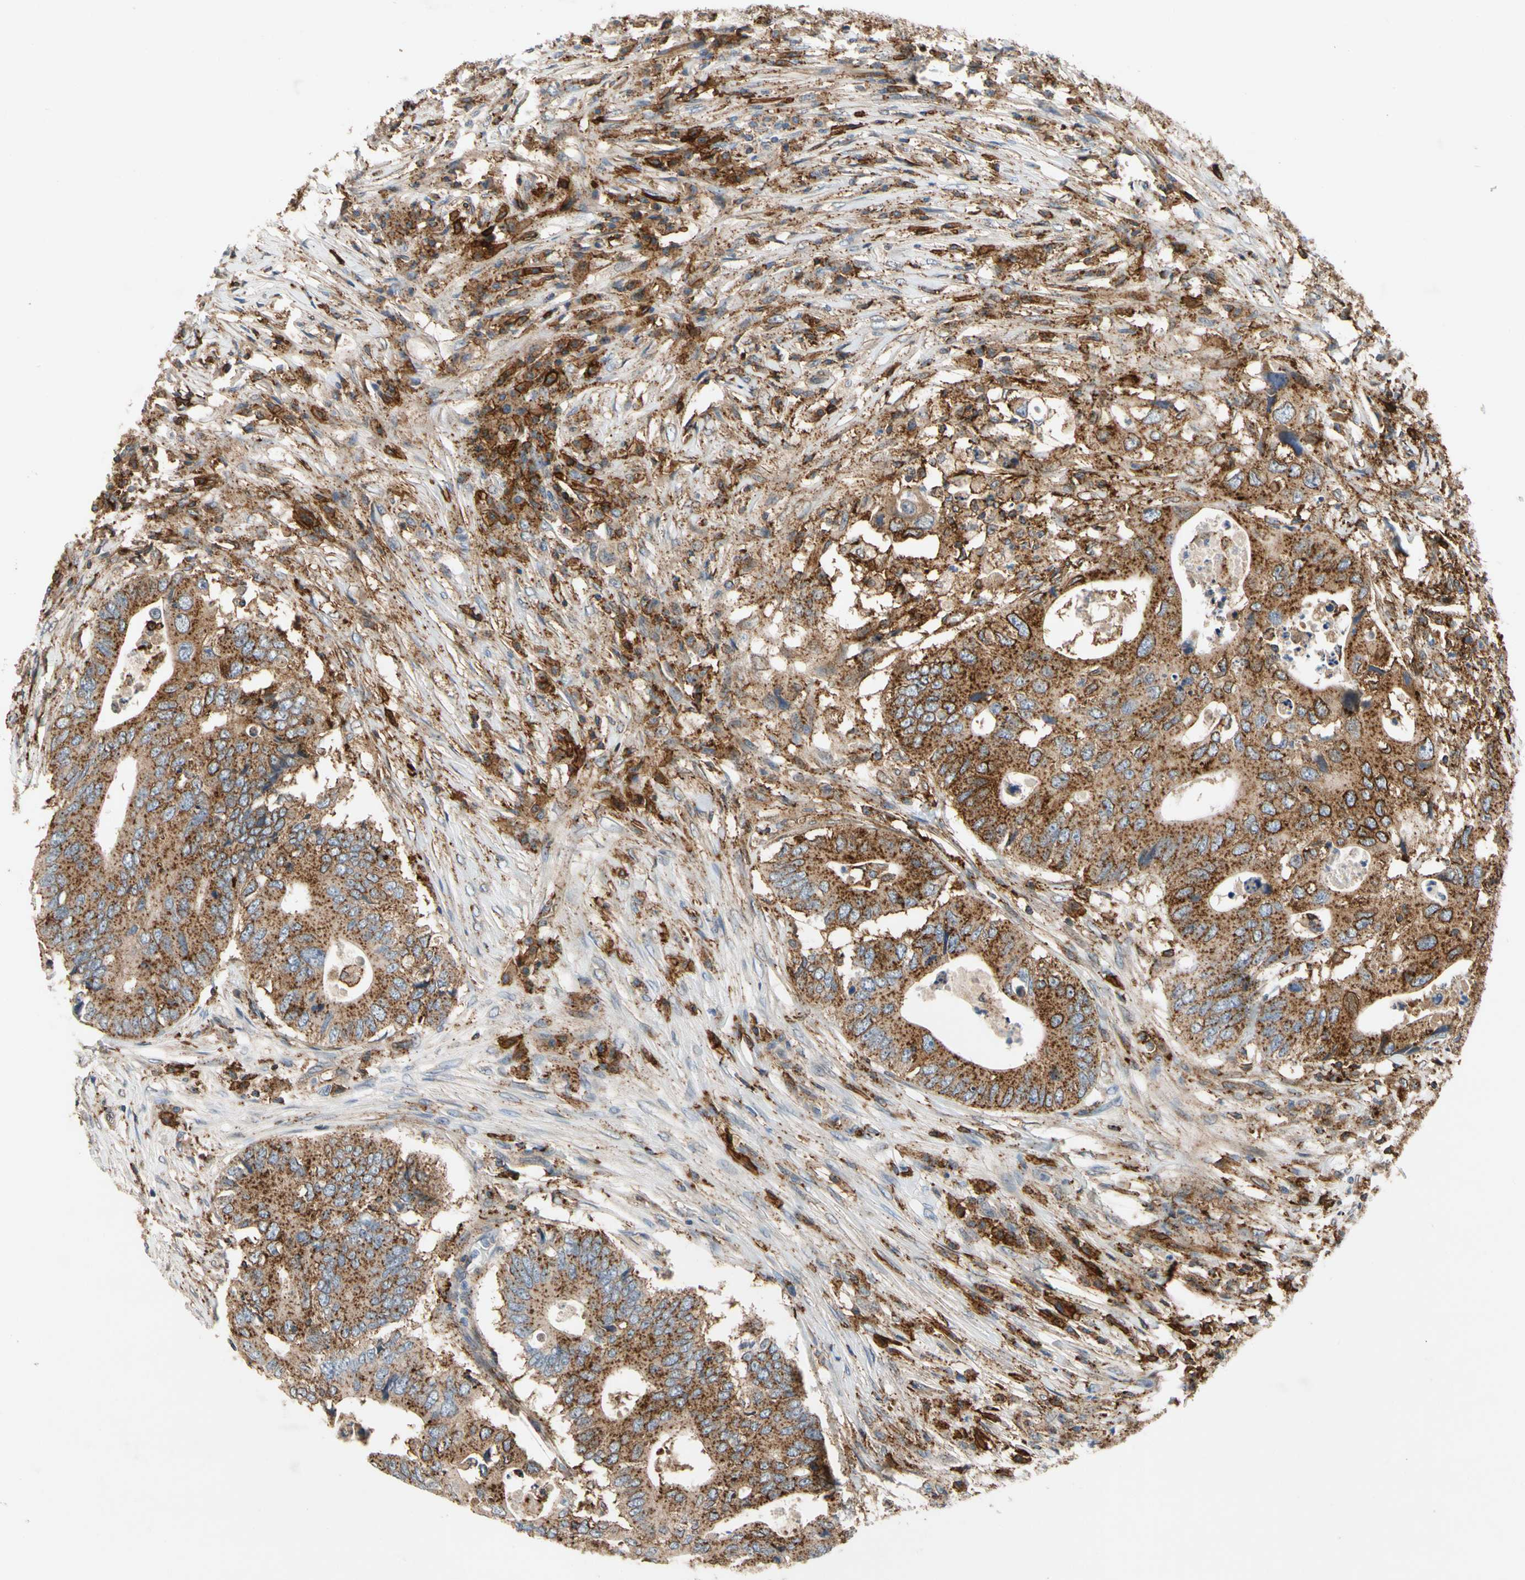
{"staining": {"intensity": "strong", "quantity": ">75%", "location": "cytoplasmic/membranous"}, "tissue": "colorectal cancer", "cell_type": "Tumor cells", "image_type": "cancer", "snomed": [{"axis": "morphology", "description": "Adenocarcinoma, NOS"}, {"axis": "topography", "description": "Colon"}], "caption": "Immunohistochemistry (IHC) photomicrograph of colorectal cancer stained for a protein (brown), which displays high levels of strong cytoplasmic/membranous positivity in about >75% of tumor cells.", "gene": "NDFIP2", "patient": {"sex": "male", "age": 71}}